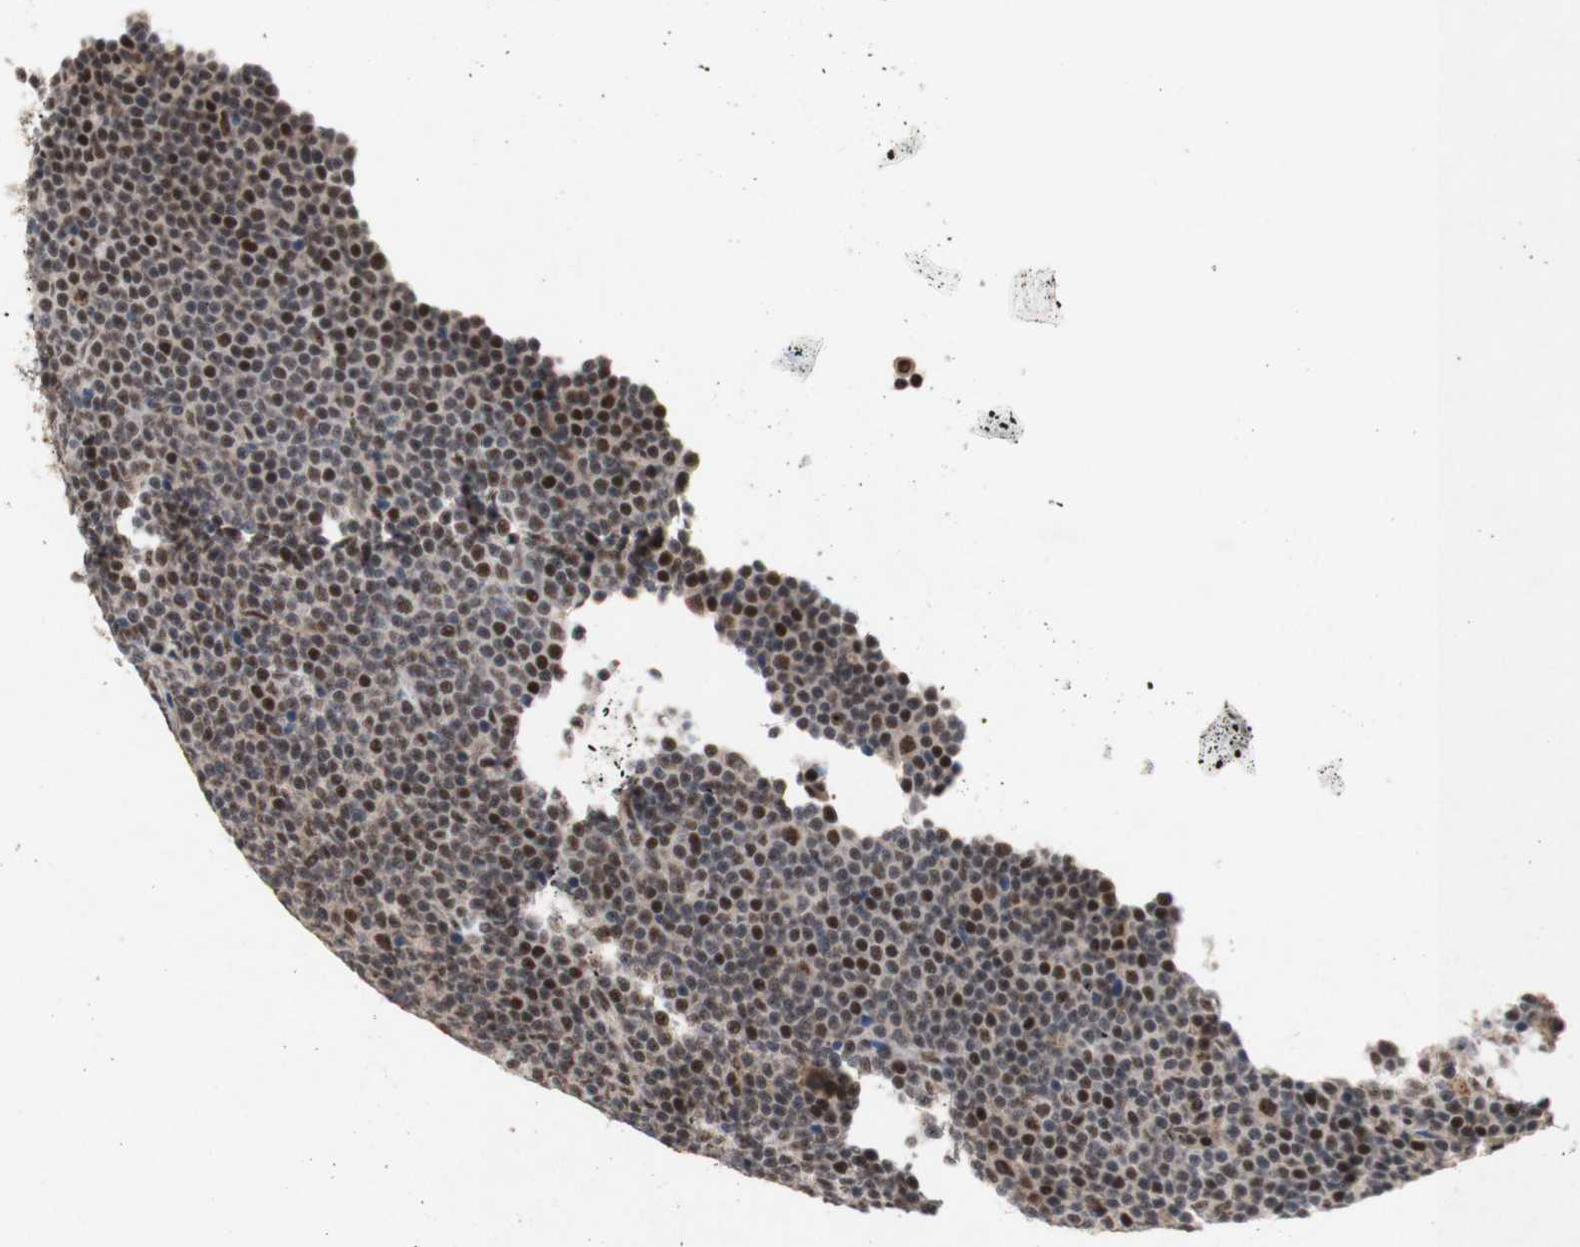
{"staining": {"intensity": "strong", "quantity": "25%-75%", "location": "nuclear"}, "tissue": "lymphoma", "cell_type": "Tumor cells", "image_type": "cancer", "snomed": [{"axis": "morphology", "description": "Malignant lymphoma, non-Hodgkin's type, Low grade"}, {"axis": "topography", "description": "Lymph node"}], "caption": "Strong nuclear expression is seen in approximately 25%-75% of tumor cells in lymphoma. The staining is performed using DAB brown chromogen to label protein expression. The nuclei are counter-stained blue using hematoxylin.", "gene": "TLE1", "patient": {"sex": "female", "age": 67}}